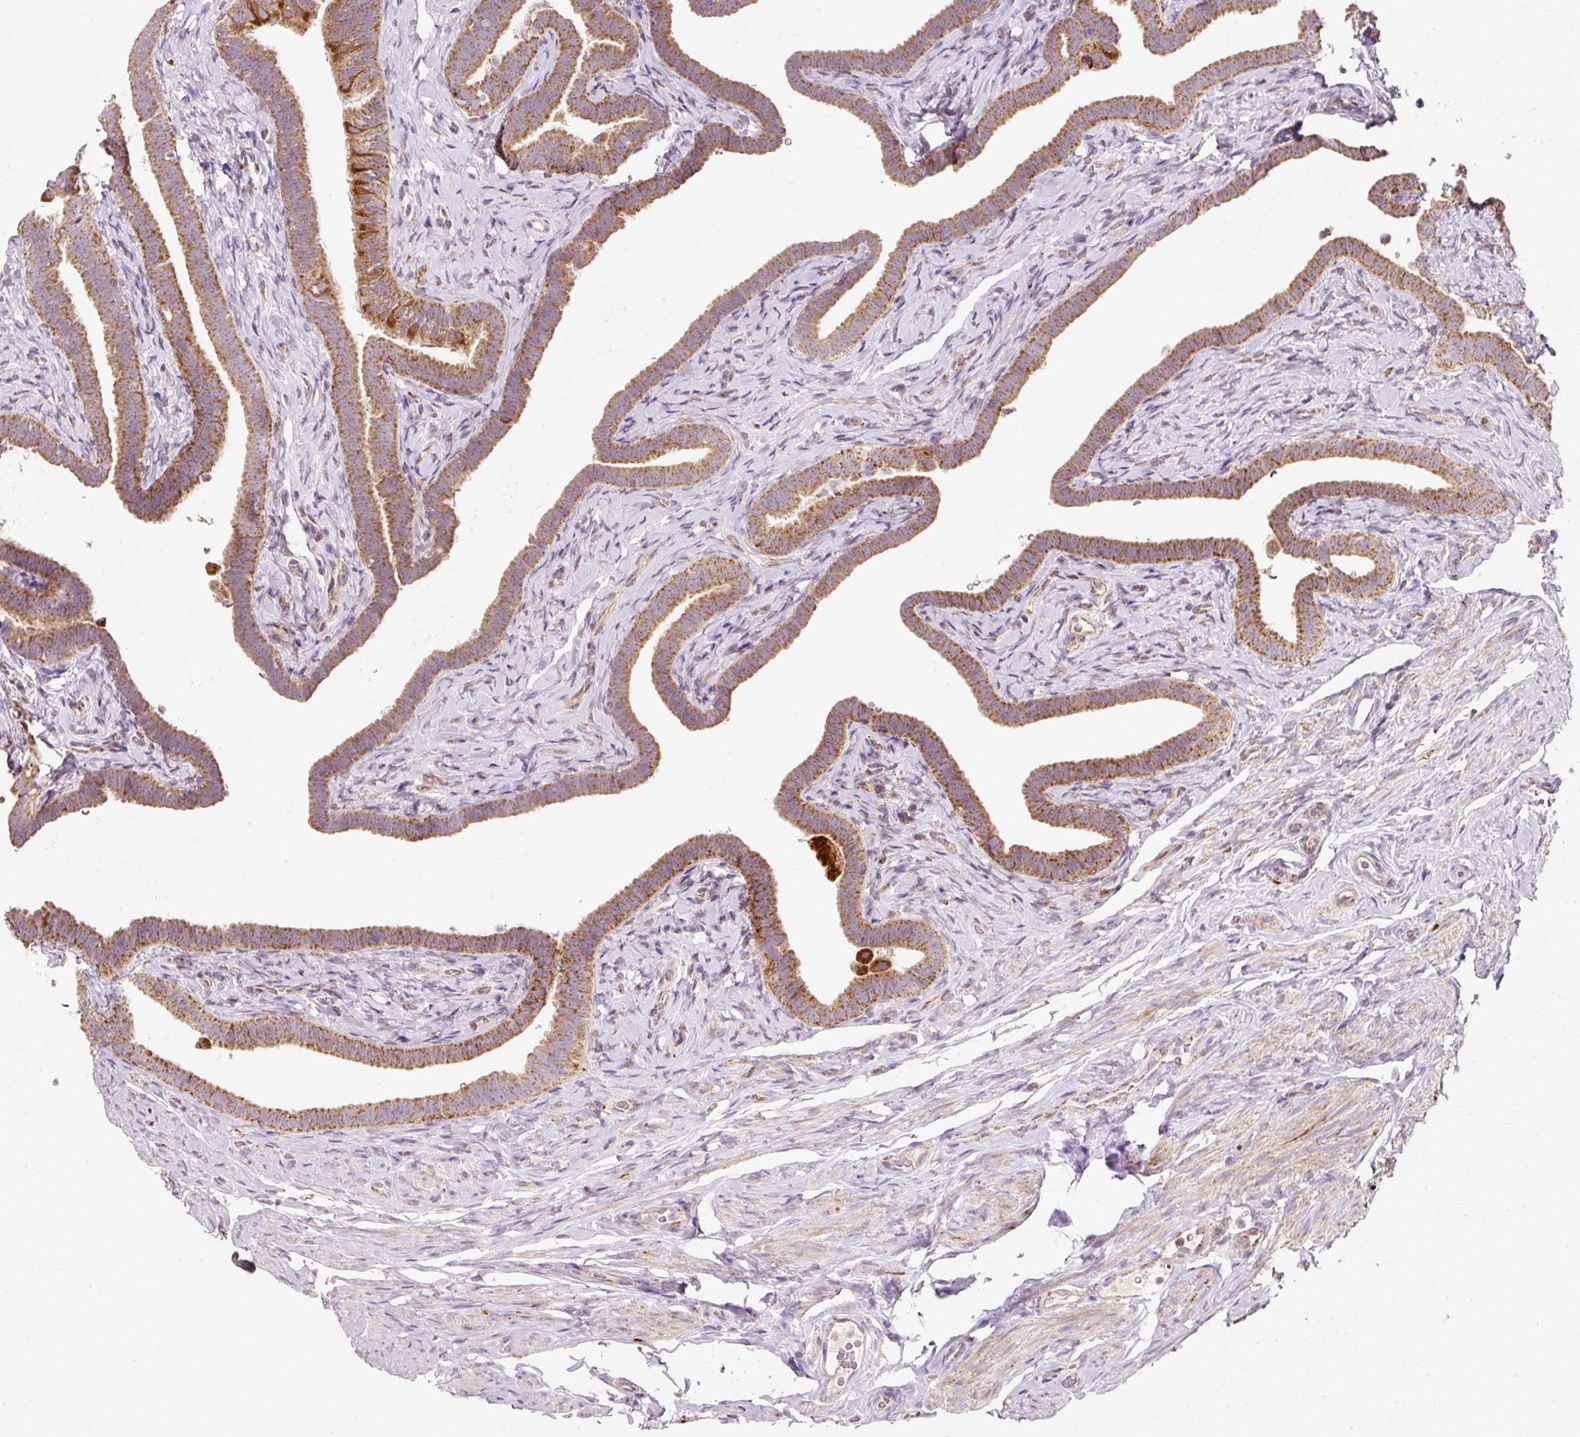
{"staining": {"intensity": "moderate", "quantity": ">75%", "location": "cytoplasmic/membranous"}, "tissue": "fallopian tube", "cell_type": "Glandular cells", "image_type": "normal", "snomed": [{"axis": "morphology", "description": "Normal tissue, NOS"}, {"axis": "topography", "description": "Fallopian tube"}], "caption": "Immunohistochemistry (IHC) photomicrograph of normal fallopian tube stained for a protein (brown), which displays medium levels of moderate cytoplasmic/membranous expression in about >75% of glandular cells.", "gene": "FAM78B", "patient": {"sex": "female", "age": 69}}